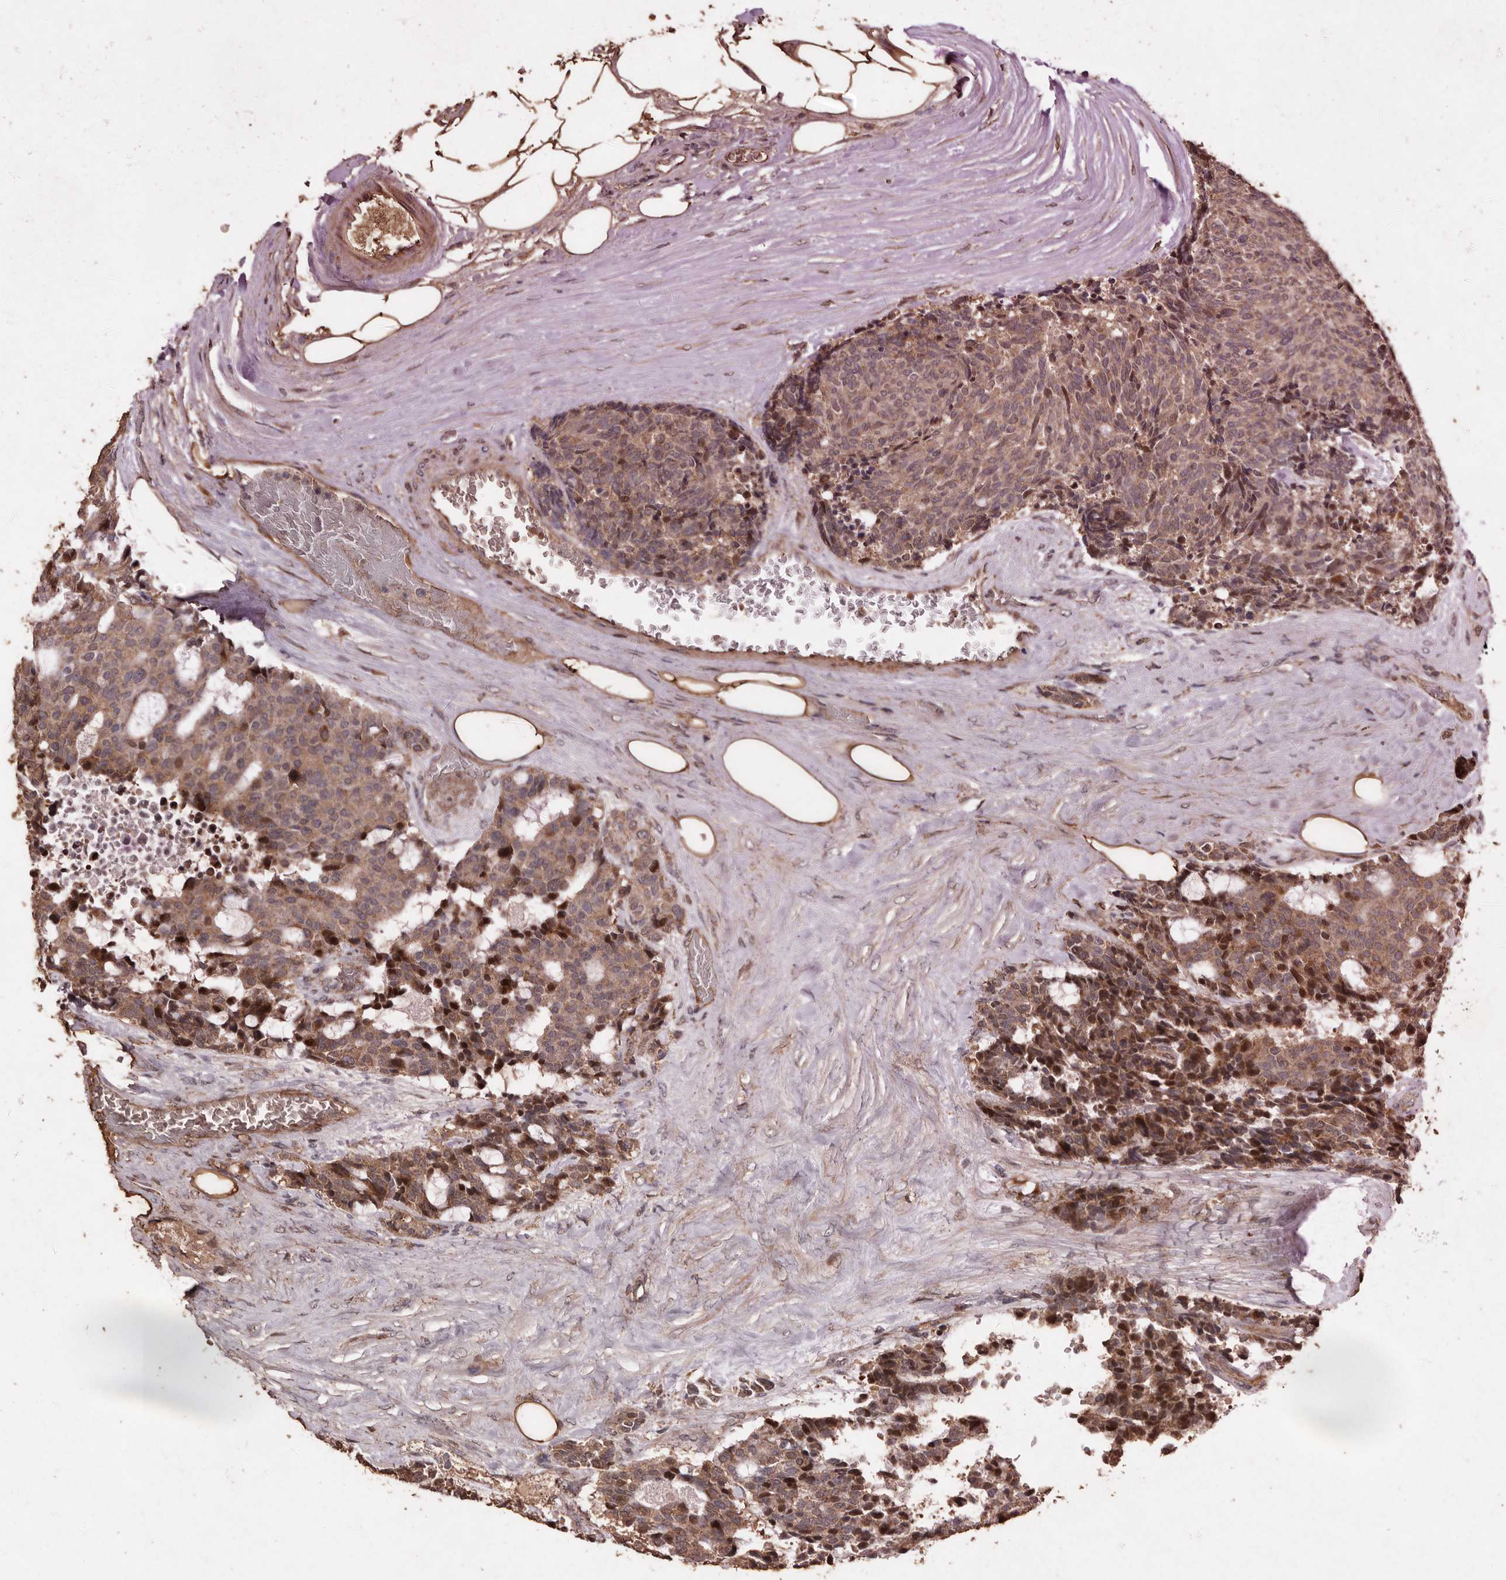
{"staining": {"intensity": "moderate", "quantity": ">75%", "location": "cytoplasmic/membranous"}, "tissue": "carcinoid", "cell_type": "Tumor cells", "image_type": "cancer", "snomed": [{"axis": "morphology", "description": "Carcinoid, malignant, NOS"}, {"axis": "topography", "description": "Pancreas"}], "caption": "This is an image of immunohistochemistry (IHC) staining of malignant carcinoid, which shows moderate staining in the cytoplasmic/membranous of tumor cells.", "gene": "RANBP17", "patient": {"sex": "female", "age": 54}}